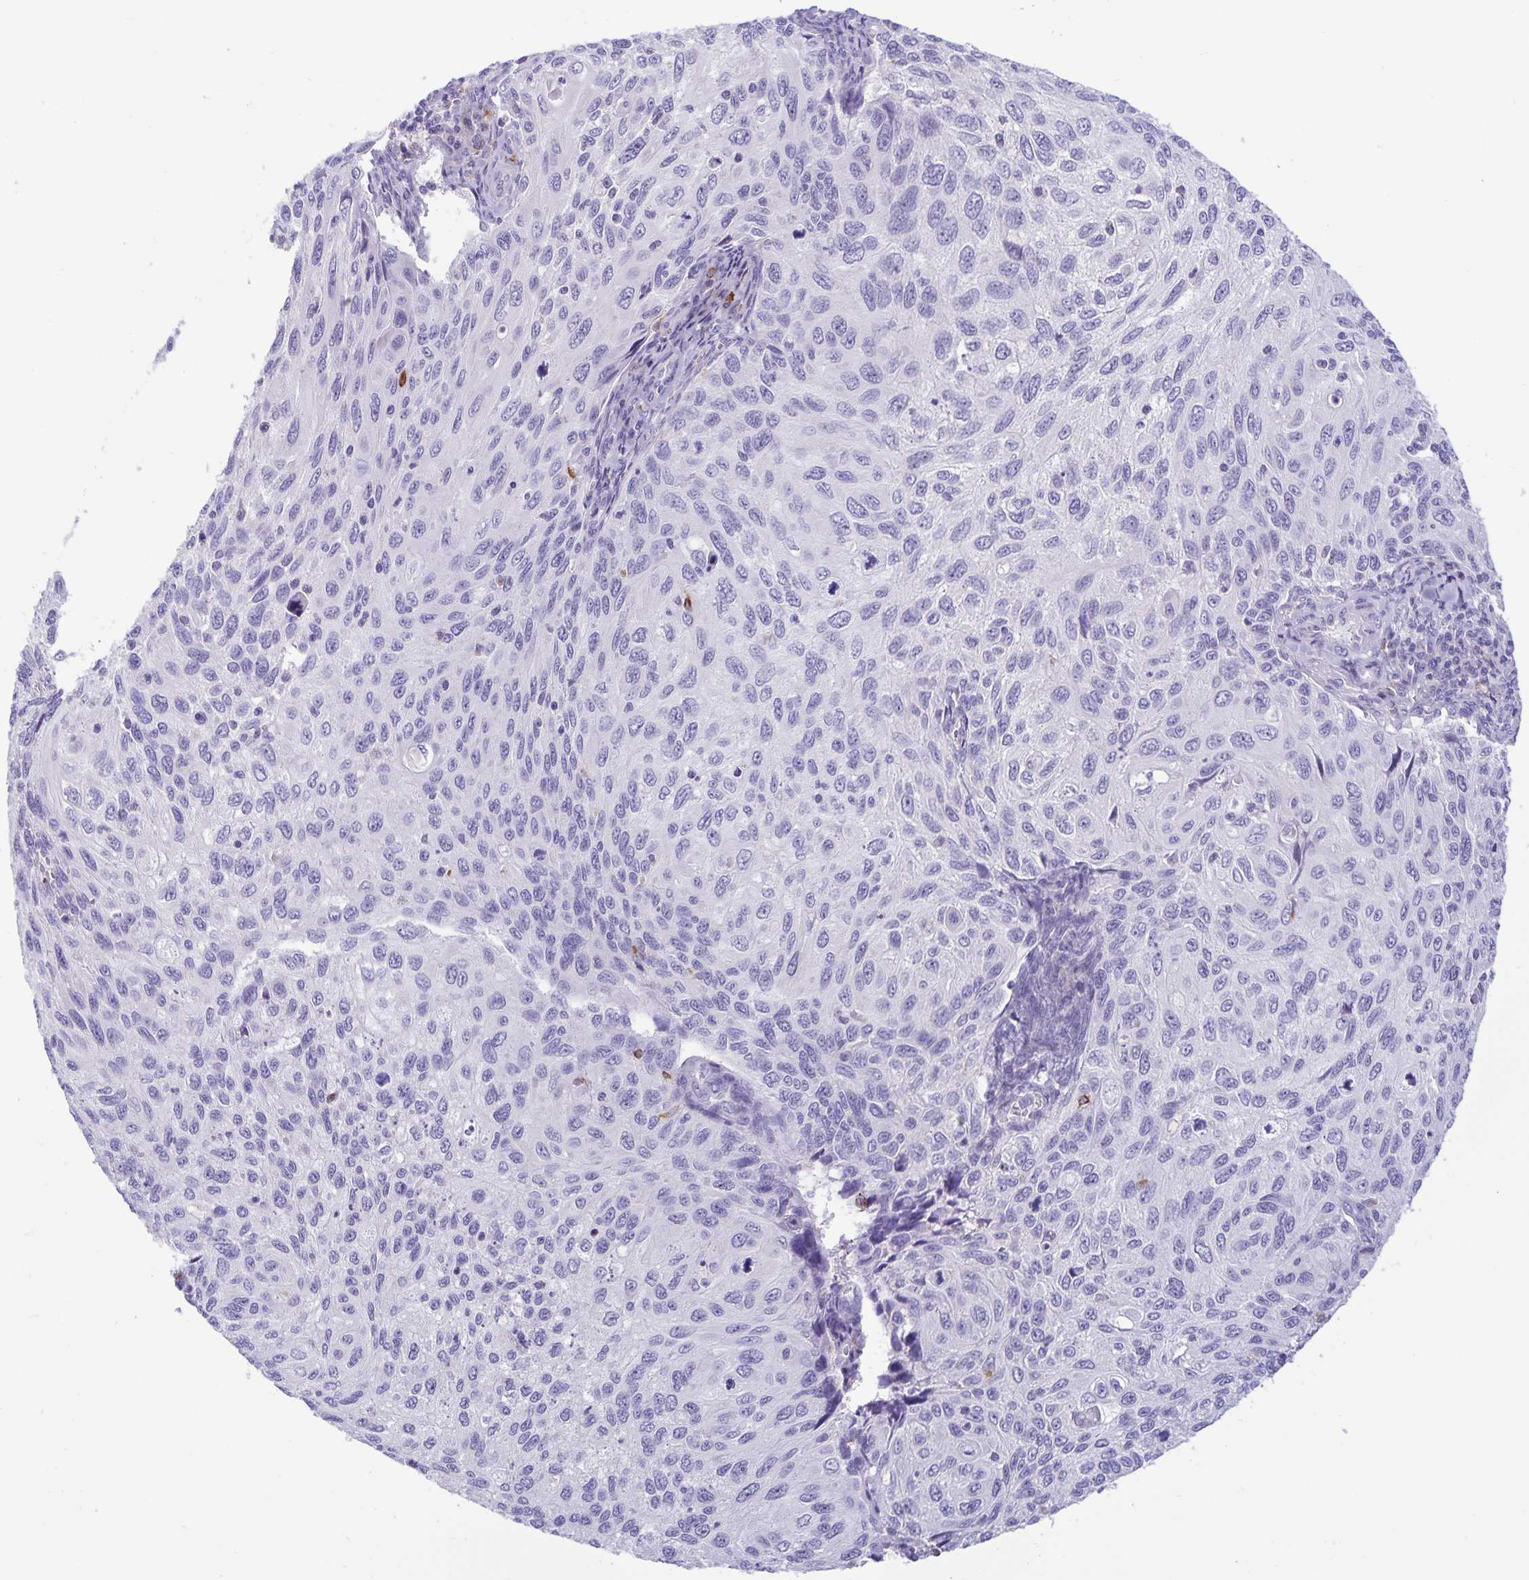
{"staining": {"intensity": "negative", "quantity": "none", "location": "none"}, "tissue": "cervical cancer", "cell_type": "Tumor cells", "image_type": "cancer", "snomed": [{"axis": "morphology", "description": "Squamous cell carcinoma, NOS"}, {"axis": "topography", "description": "Cervix"}], "caption": "High power microscopy micrograph of an immunohistochemistry (IHC) photomicrograph of squamous cell carcinoma (cervical), revealing no significant expression in tumor cells.", "gene": "IBTK", "patient": {"sex": "female", "age": 70}}